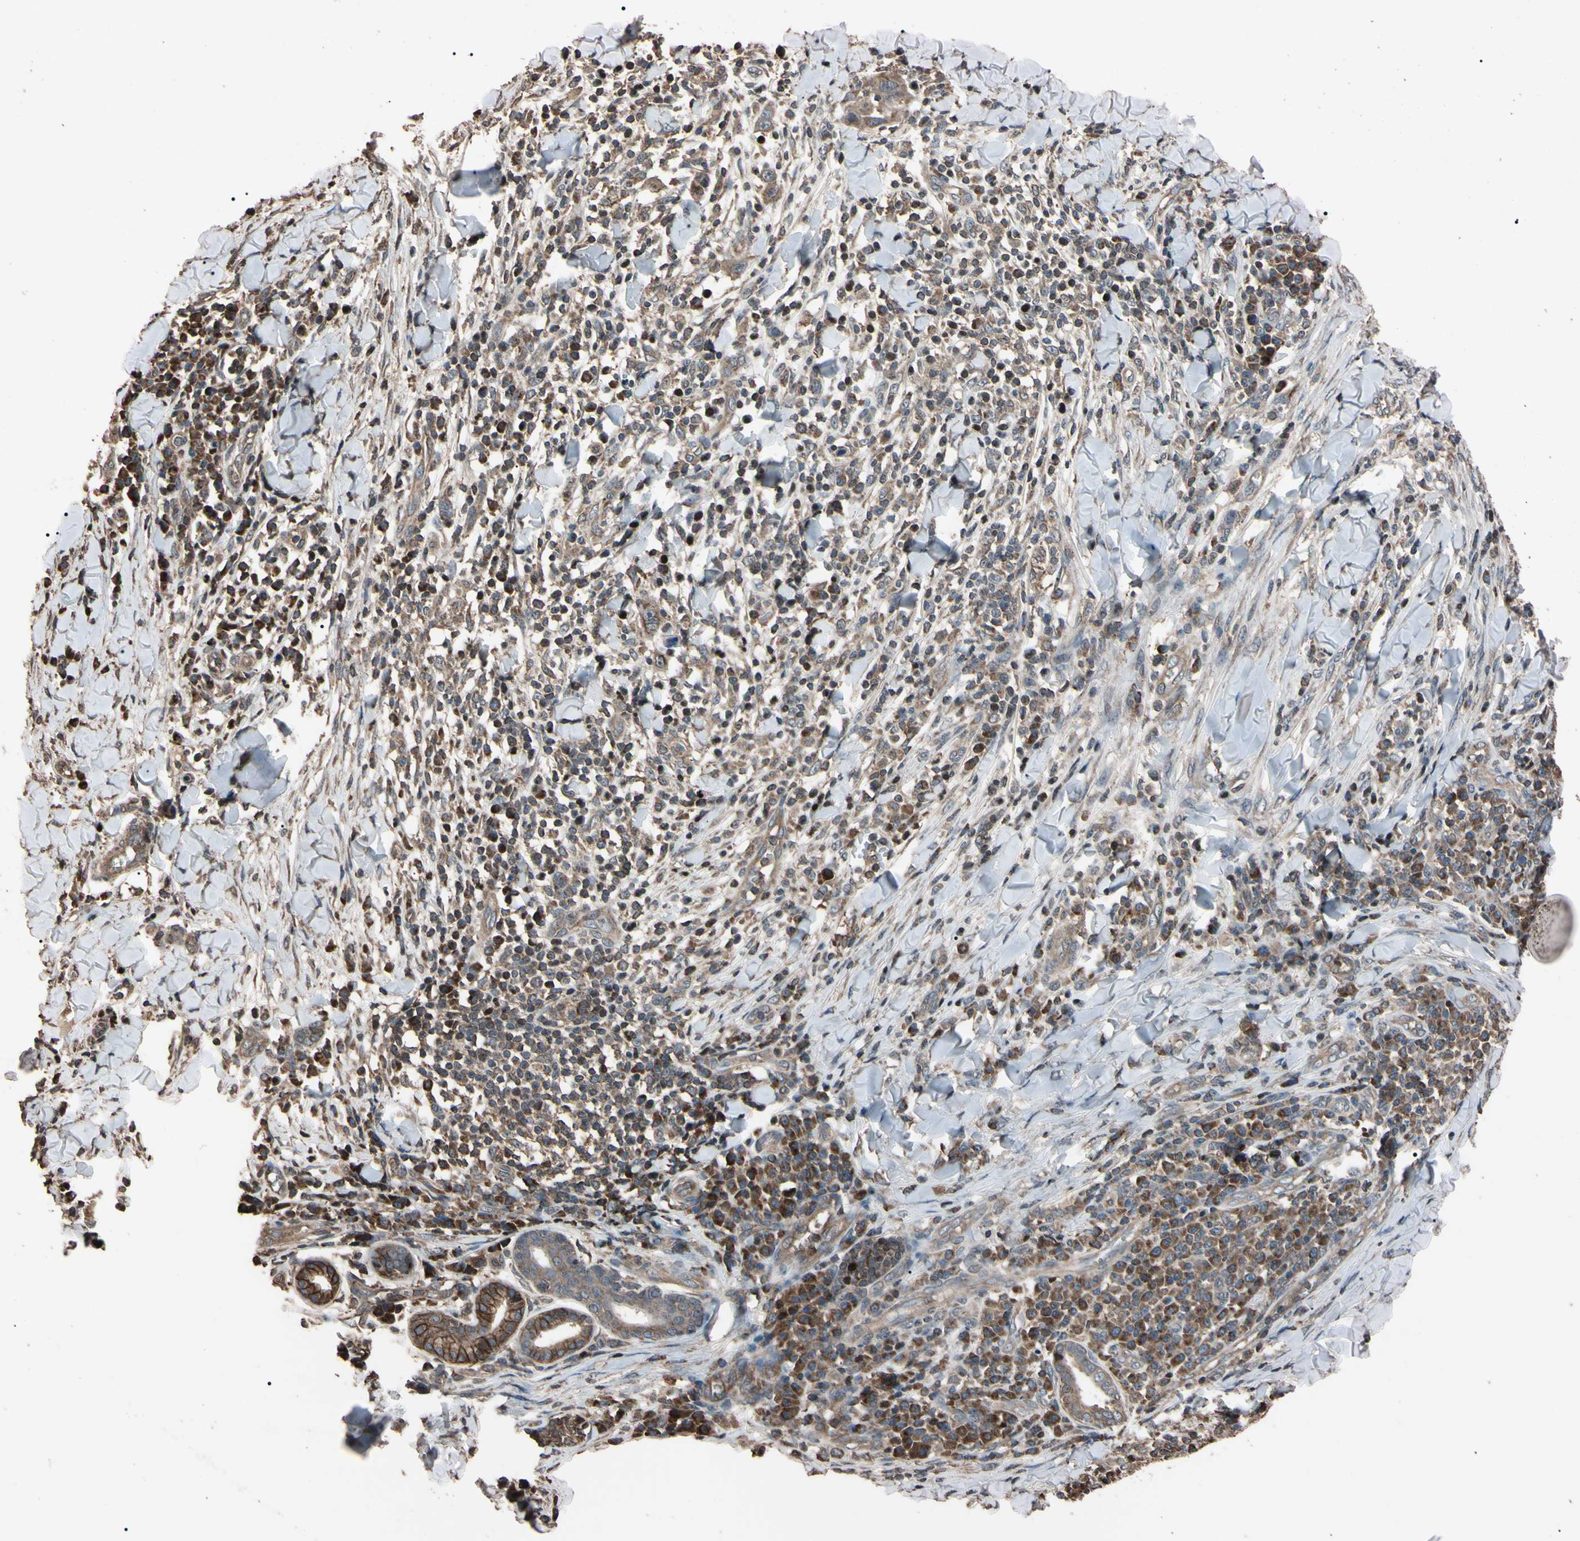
{"staining": {"intensity": "moderate", "quantity": ">75%", "location": "cytoplasmic/membranous"}, "tissue": "skin cancer", "cell_type": "Tumor cells", "image_type": "cancer", "snomed": [{"axis": "morphology", "description": "Squamous cell carcinoma, NOS"}, {"axis": "topography", "description": "Skin"}], "caption": "Moderate cytoplasmic/membranous protein staining is identified in about >75% of tumor cells in skin squamous cell carcinoma. Using DAB (brown) and hematoxylin (blue) stains, captured at high magnification using brightfield microscopy.", "gene": "TNFRSF1A", "patient": {"sex": "male", "age": 24}}